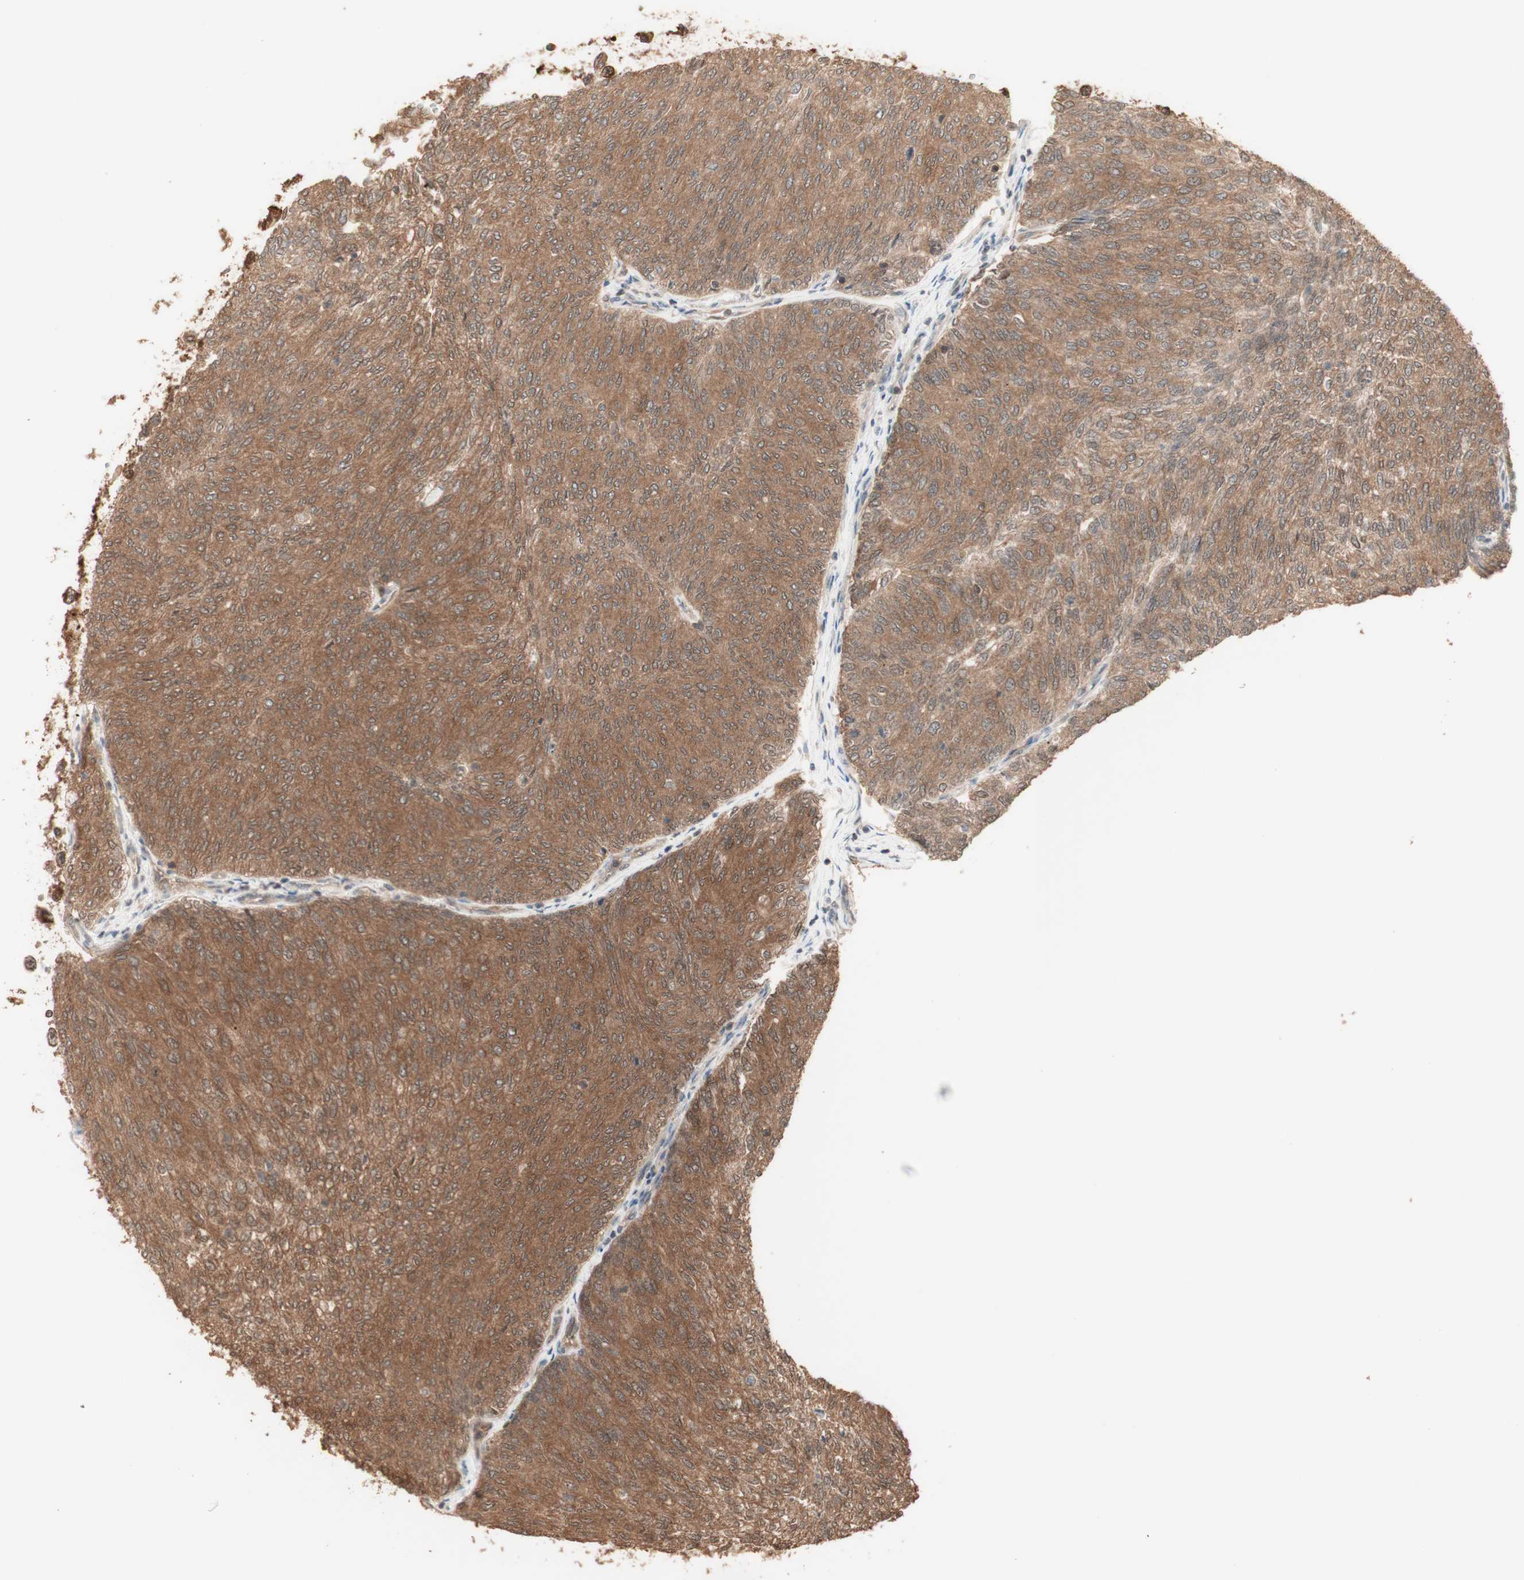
{"staining": {"intensity": "moderate", "quantity": ">75%", "location": "cytoplasmic/membranous"}, "tissue": "urothelial cancer", "cell_type": "Tumor cells", "image_type": "cancer", "snomed": [{"axis": "morphology", "description": "Urothelial carcinoma, Low grade"}, {"axis": "topography", "description": "Urinary bladder"}], "caption": "Tumor cells exhibit medium levels of moderate cytoplasmic/membranous positivity in about >75% of cells in urothelial cancer.", "gene": "YWHAB", "patient": {"sex": "female", "age": 79}}